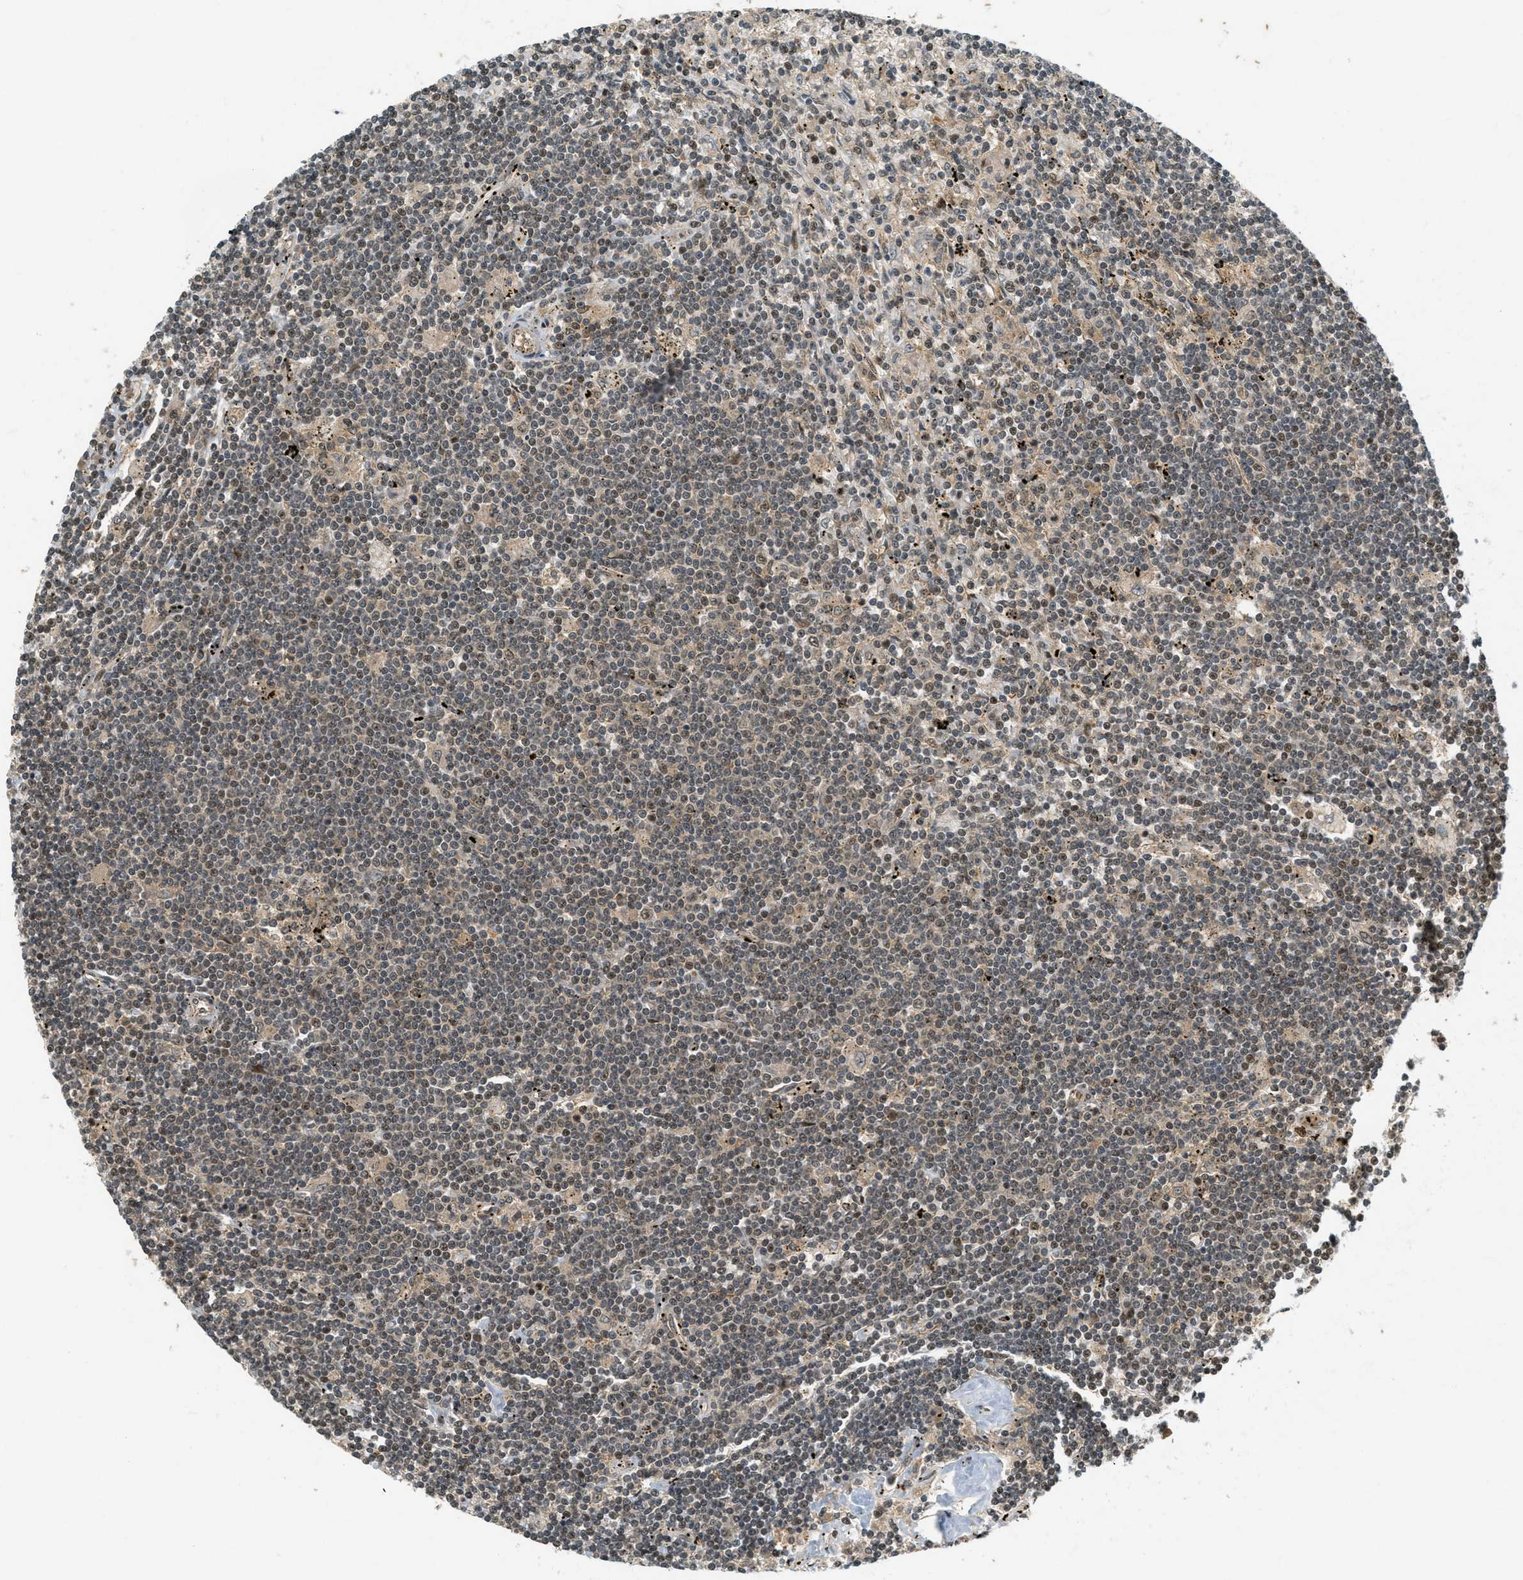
{"staining": {"intensity": "weak", "quantity": "25%-75%", "location": "nuclear"}, "tissue": "lymphoma", "cell_type": "Tumor cells", "image_type": "cancer", "snomed": [{"axis": "morphology", "description": "Malignant lymphoma, non-Hodgkin's type, Low grade"}, {"axis": "topography", "description": "Spleen"}], "caption": "The photomicrograph shows a brown stain indicating the presence of a protein in the nuclear of tumor cells in low-grade malignant lymphoma, non-Hodgkin's type.", "gene": "FOXM1", "patient": {"sex": "male", "age": 76}}